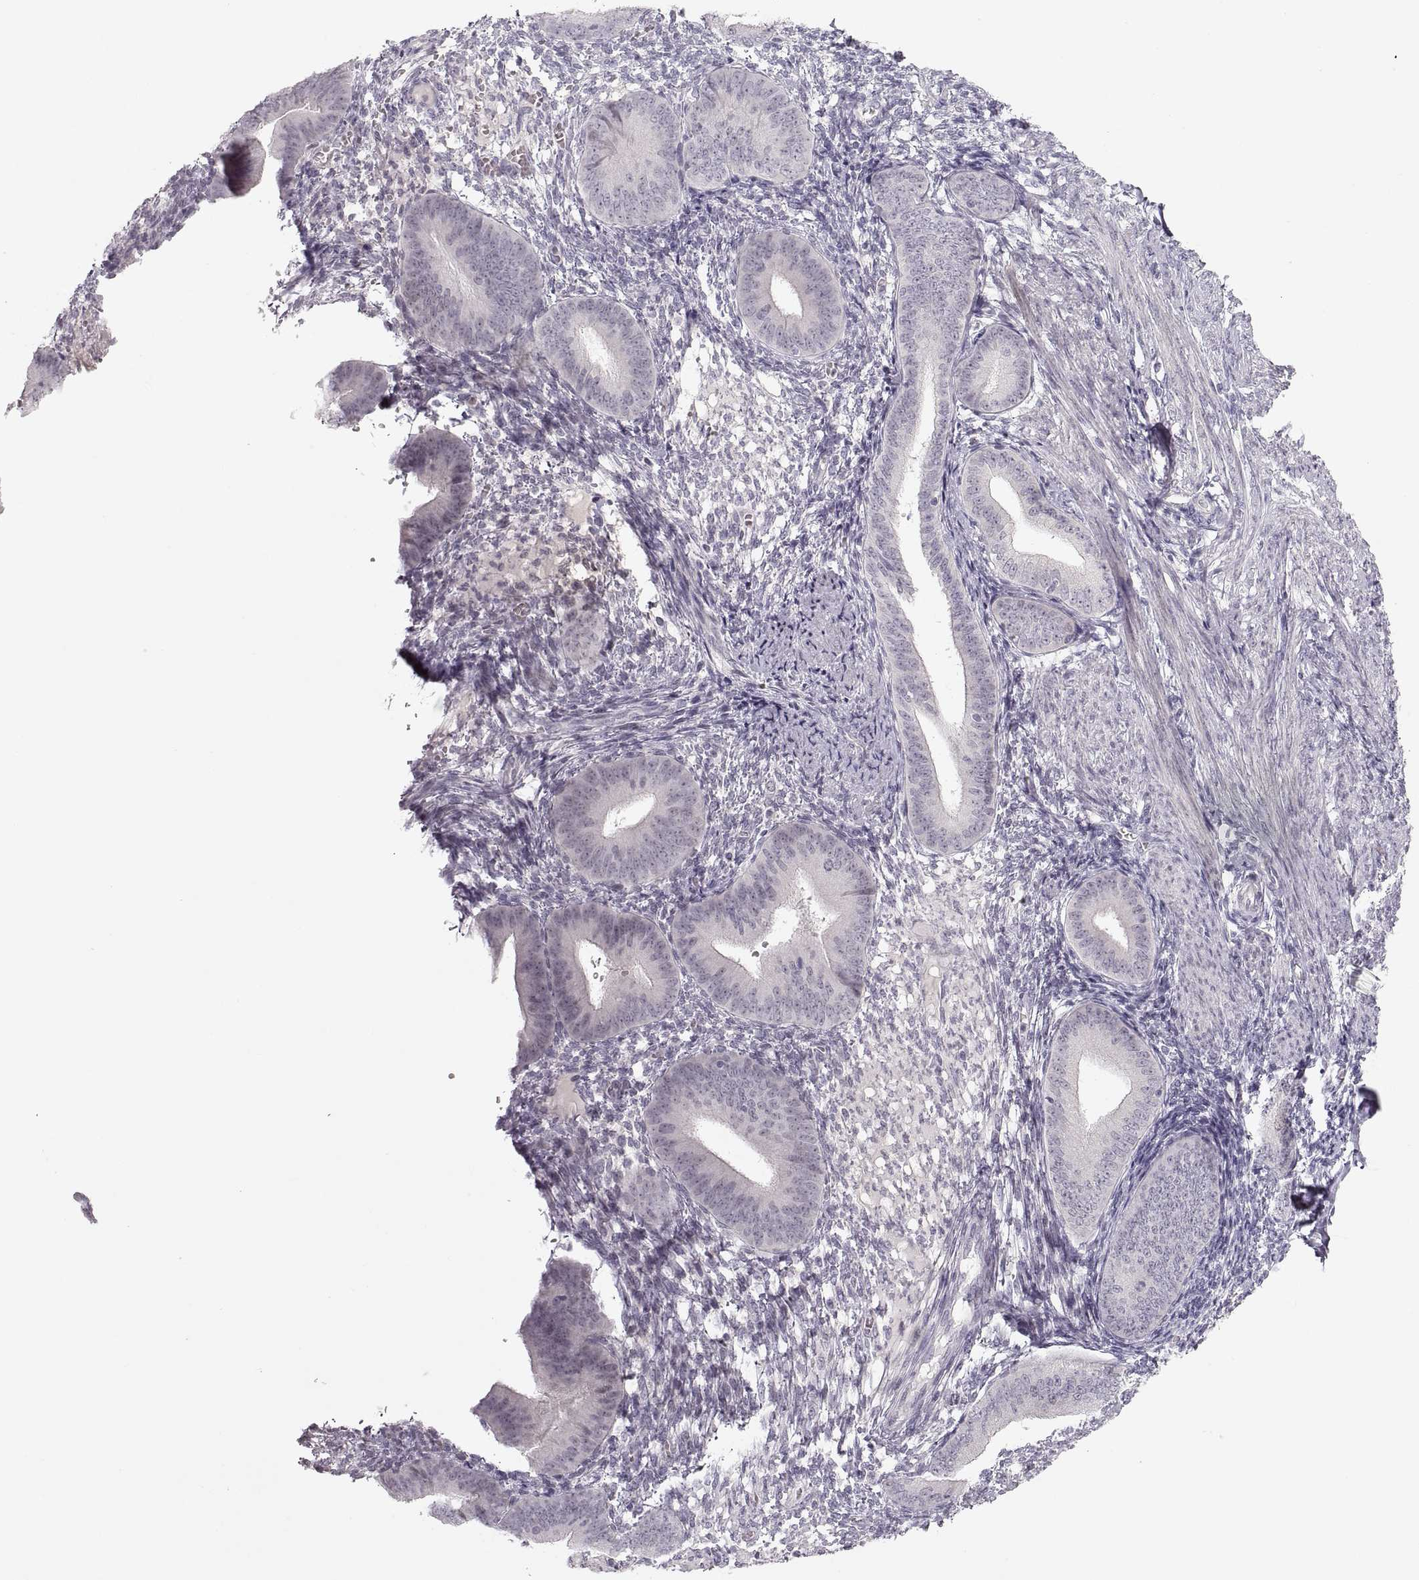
{"staining": {"intensity": "negative", "quantity": "none", "location": "none"}, "tissue": "endometrium", "cell_type": "Cells in endometrial stroma", "image_type": "normal", "snomed": [{"axis": "morphology", "description": "Normal tissue, NOS"}, {"axis": "topography", "description": "Endometrium"}], "caption": "Human endometrium stained for a protein using immunohistochemistry (IHC) displays no positivity in cells in endometrial stroma.", "gene": "PCSK2", "patient": {"sex": "female", "age": 39}}